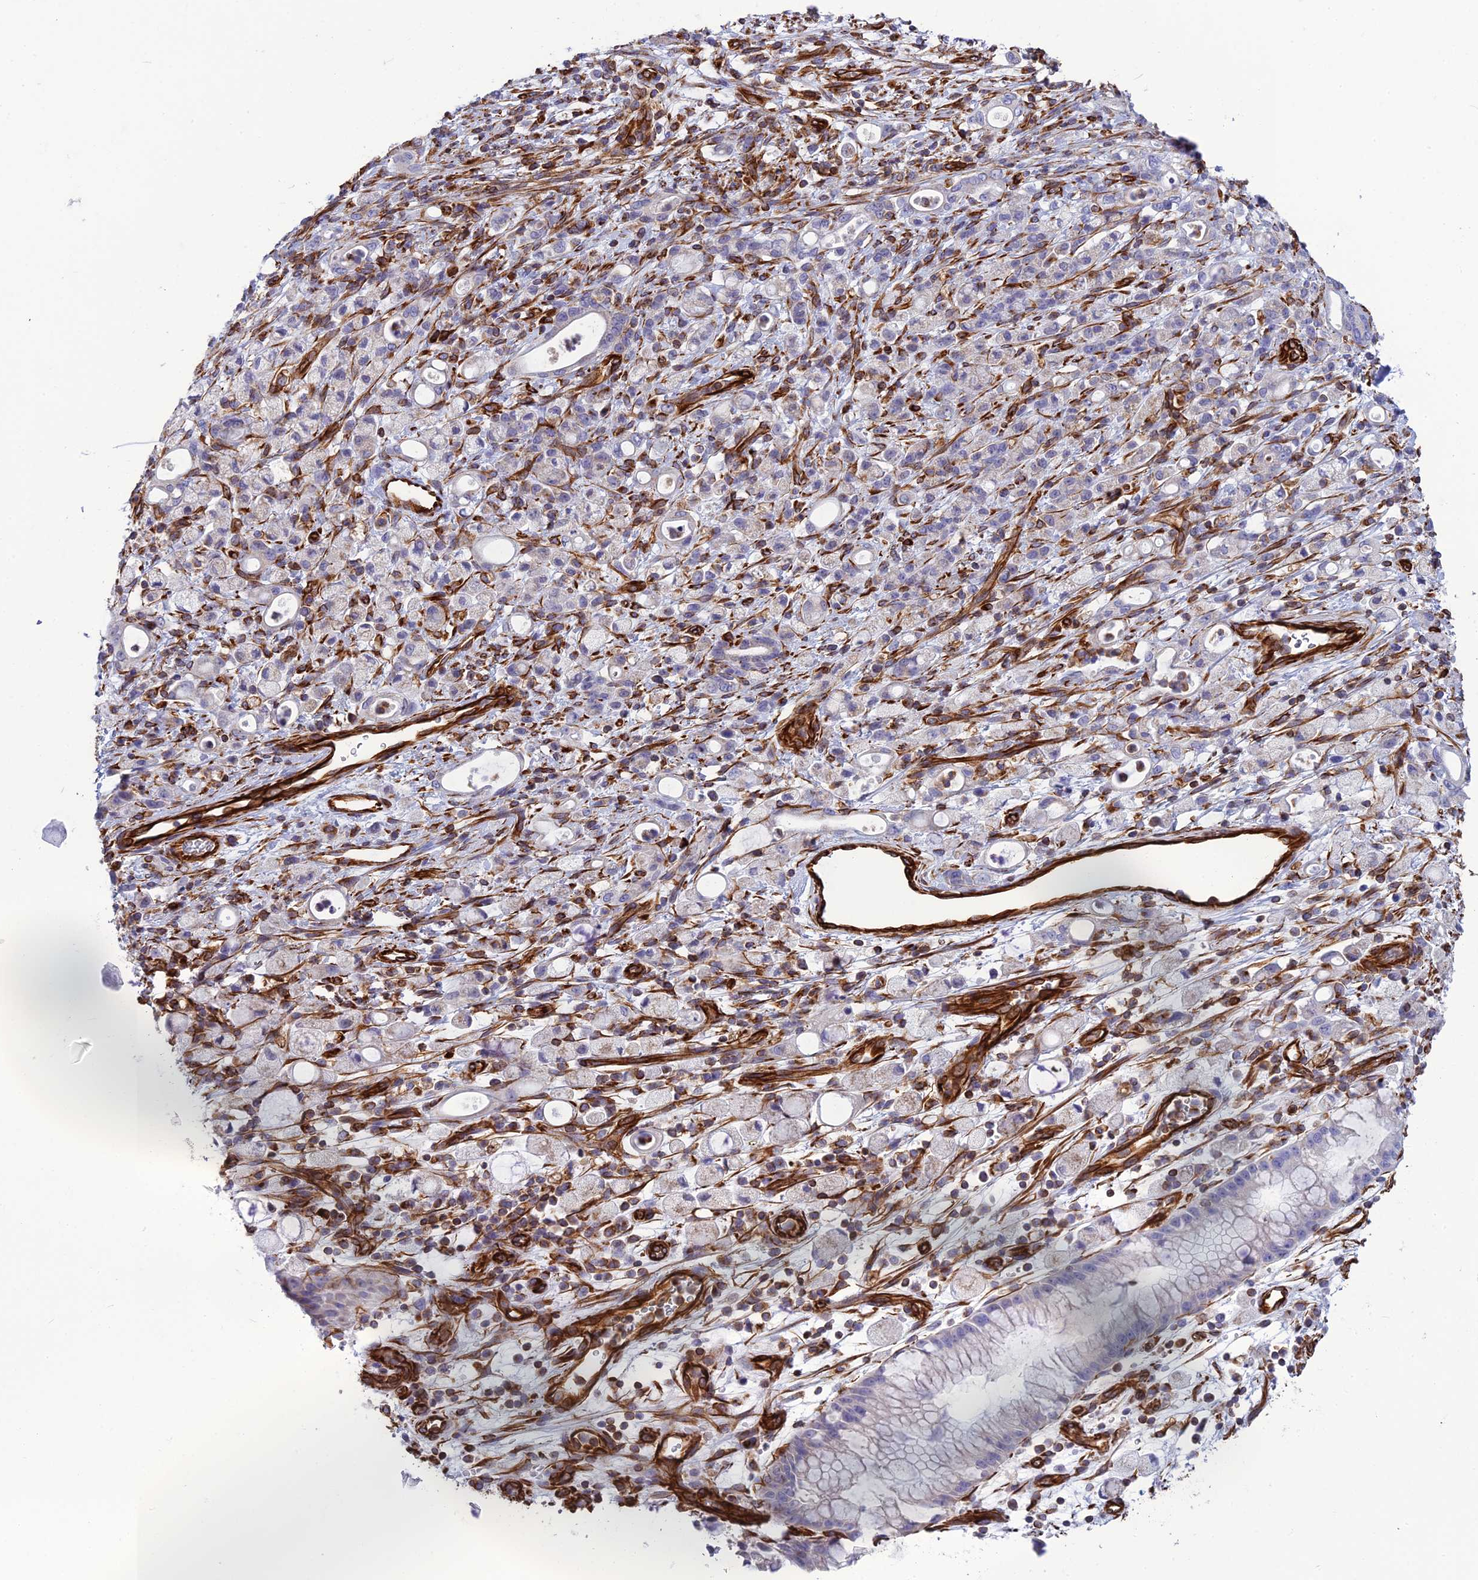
{"staining": {"intensity": "negative", "quantity": "none", "location": "none"}, "tissue": "stomach cancer", "cell_type": "Tumor cells", "image_type": "cancer", "snomed": [{"axis": "morphology", "description": "Adenocarcinoma, NOS"}, {"axis": "topography", "description": "Stomach"}], "caption": "Tumor cells show no significant protein staining in stomach adenocarcinoma.", "gene": "FBXL20", "patient": {"sex": "female", "age": 60}}